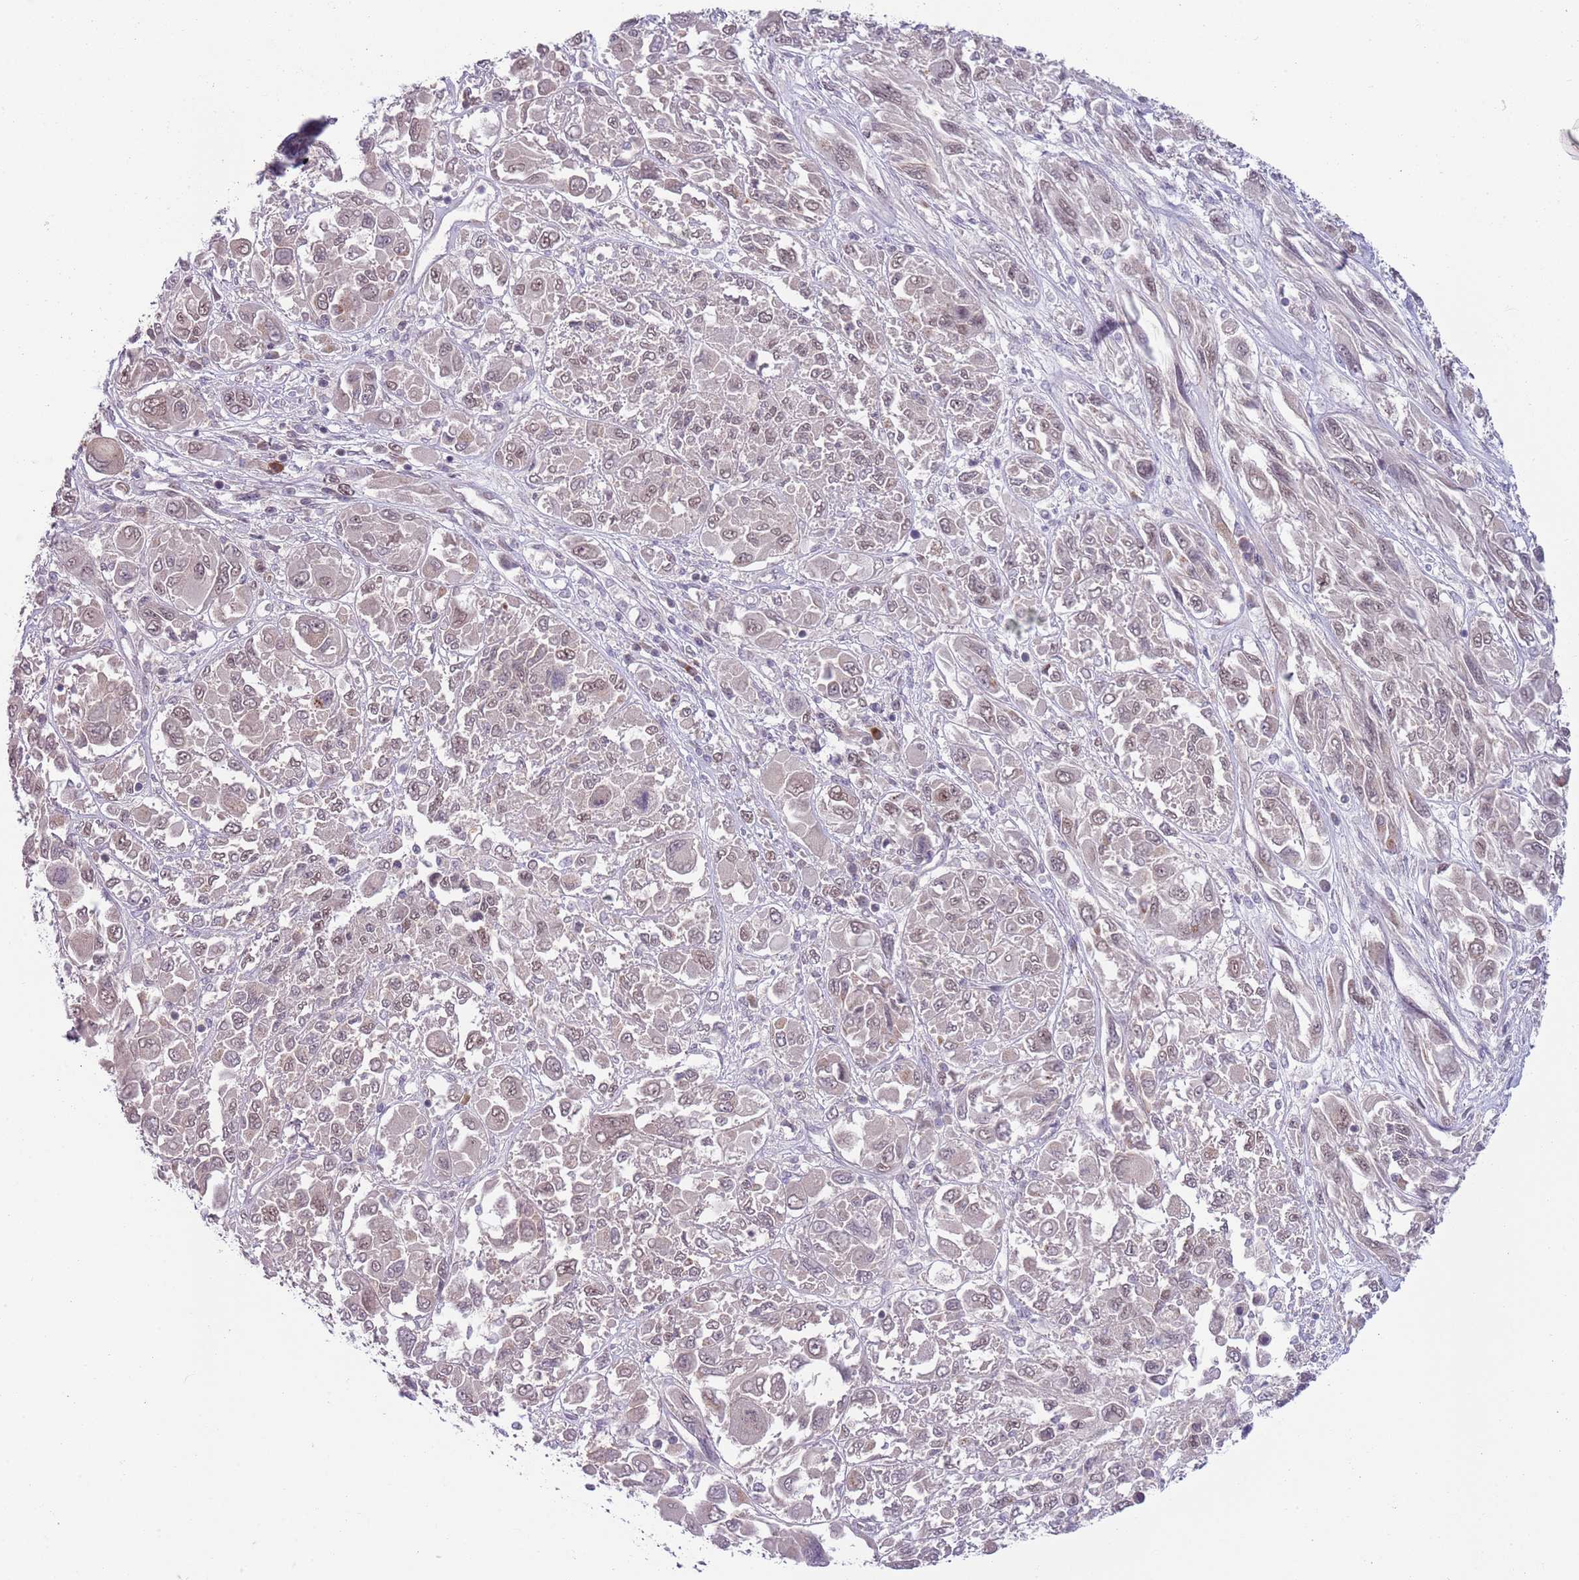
{"staining": {"intensity": "weak", "quantity": "25%-75%", "location": "nuclear"}, "tissue": "melanoma", "cell_type": "Tumor cells", "image_type": "cancer", "snomed": [{"axis": "morphology", "description": "Malignant melanoma, NOS"}, {"axis": "topography", "description": "Skin"}], "caption": "DAB (3,3'-diaminobenzidine) immunohistochemical staining of human malignant melanoma demonstrates weak nuclear protein positivity in about 25%-75% of tumor cells.", "gene": "TM2D1", "patient": {"sex": "female", "age": 91}}